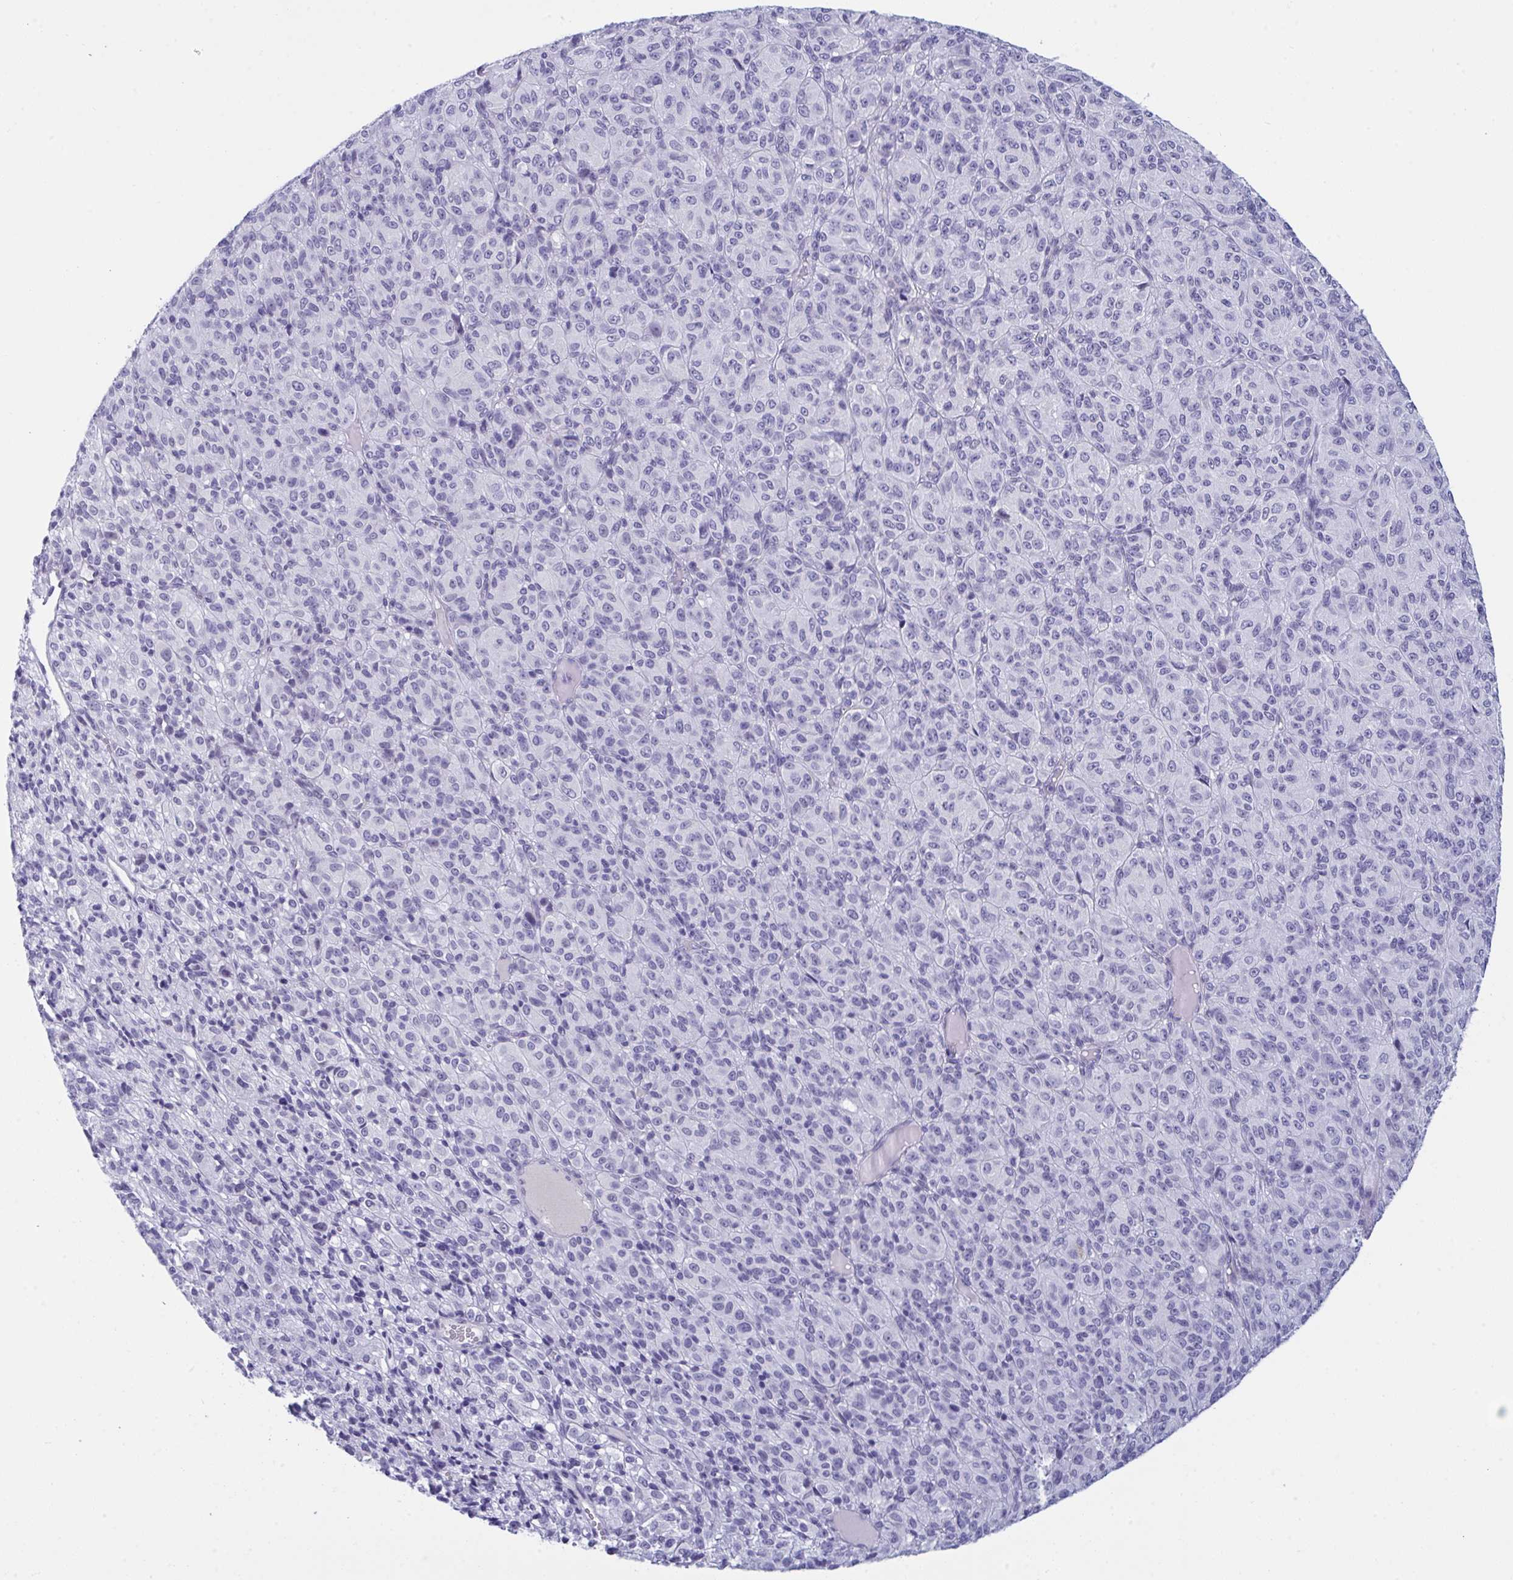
{"staining": {"intensity": "negative", "quantity": "none", "location": "none"}, "tissue": "melanoma", "cell_type": "Tumor cells", "image_type": "cancer", "snomed": [{"axis": "morphology", "description": "Malignant melanoma, Metastatic site"}, {"axis": "topography", "description": "Brain"}], "caption": "This micrograph is of melanoma stained with immunohistochemistry (IHC) to label a protein in brown with the nuclei are counter-stained blue. There is no expression in tumor cells.", "gene": "PRDM9", "patient": {"sex": "female", "age": 56}}